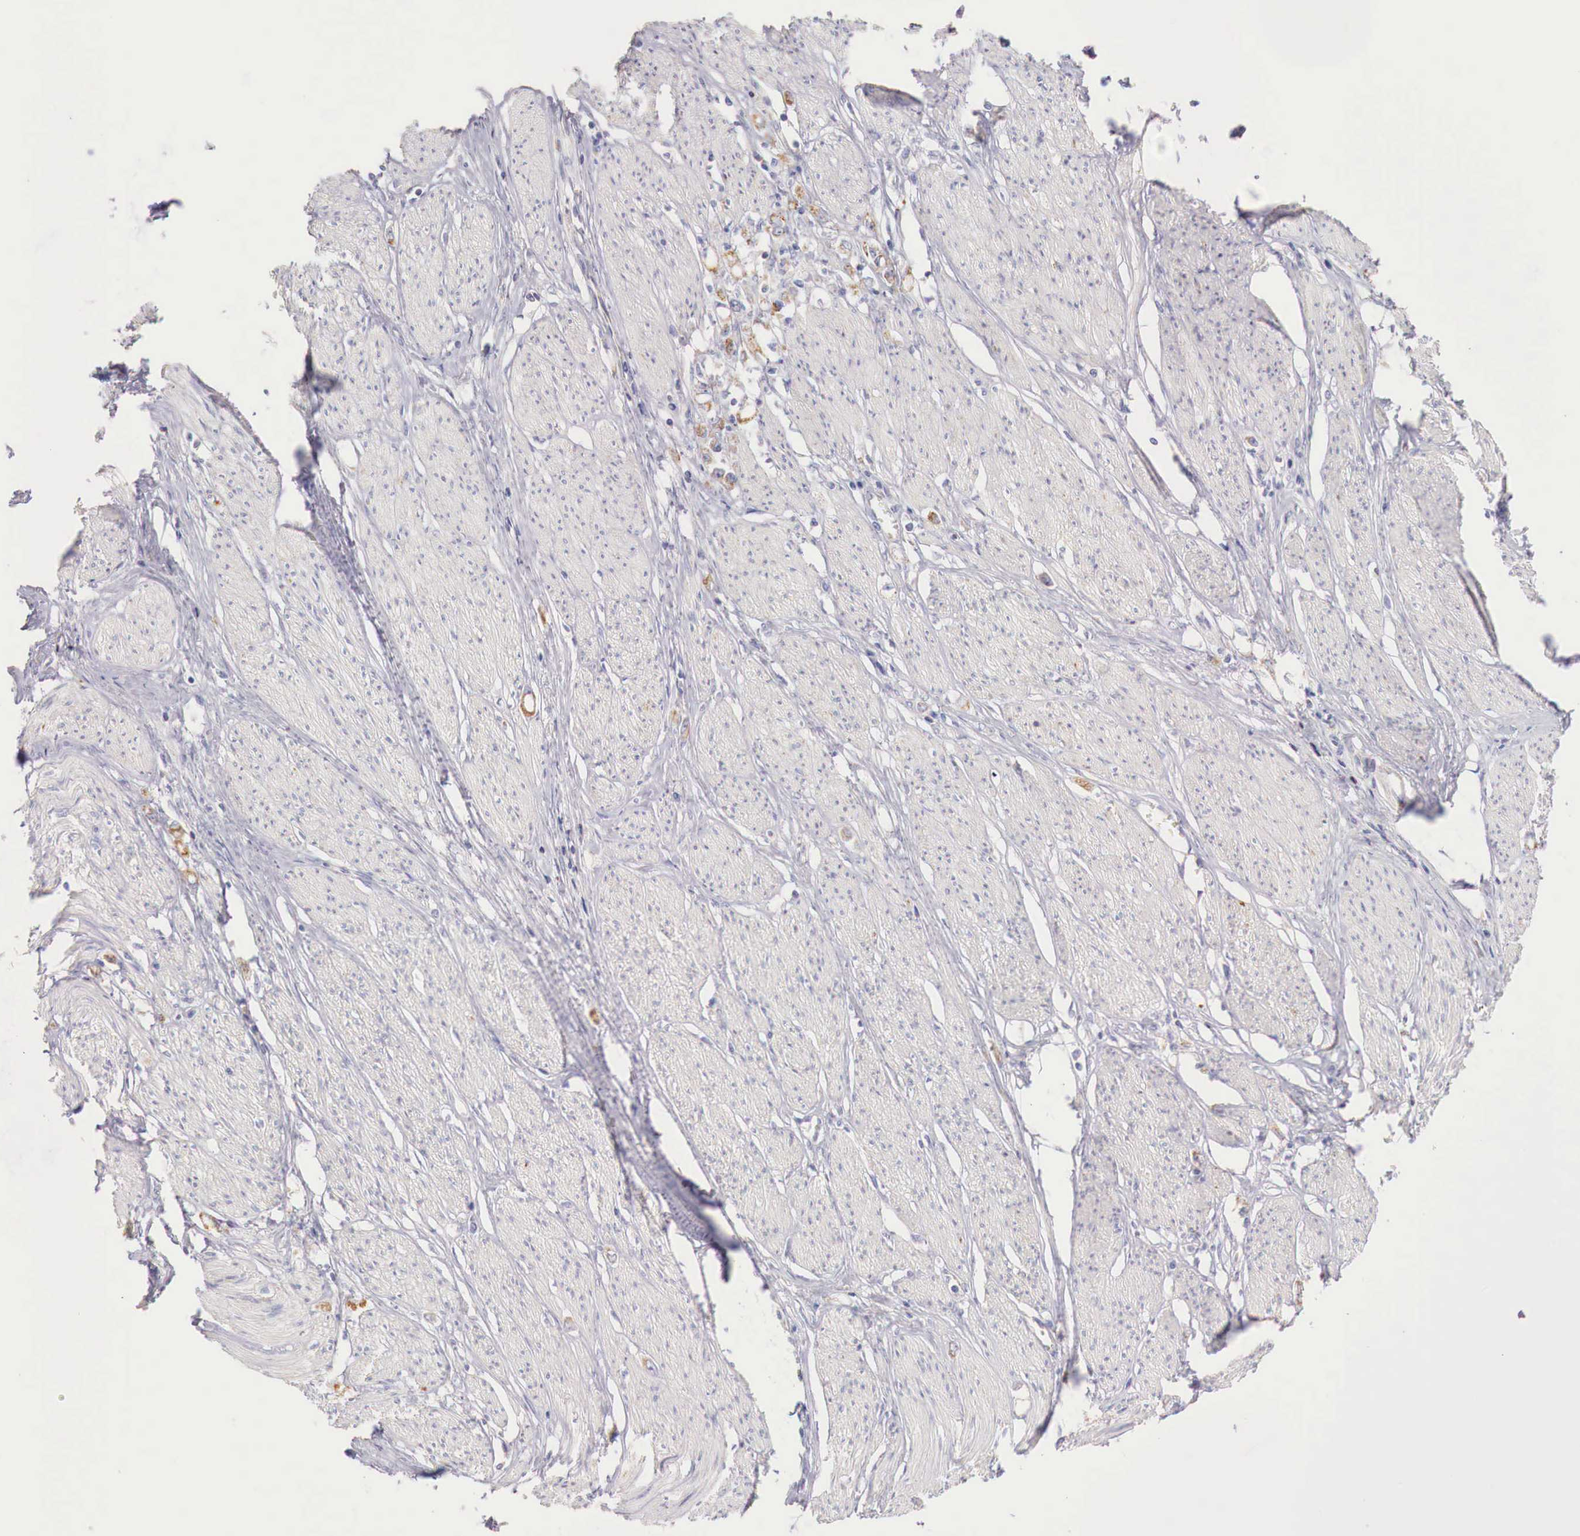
{"staining": {"intensity": "weak", "quantity": "25%-75%", "location": "cytoplasmic/membranous"}, "tissue": "stomach cancer", "cell_type": "Tumor cells", "image_type": "cancer", "snomed": [{"axis": "morphology", "description": "Adenocarcinoma, NOS"}, {"axis": "topography", "description": "Stomach"}], "caption": "A high-resolution micrograph shows IHC staining of stomach cancer (adenocarcinoma), which reveals weak cytoplasmic/membranous expression in about 25%-75% of tumor cells.", "gene": "IDH3G", "patient": {"sex": "male", "age": 72}}